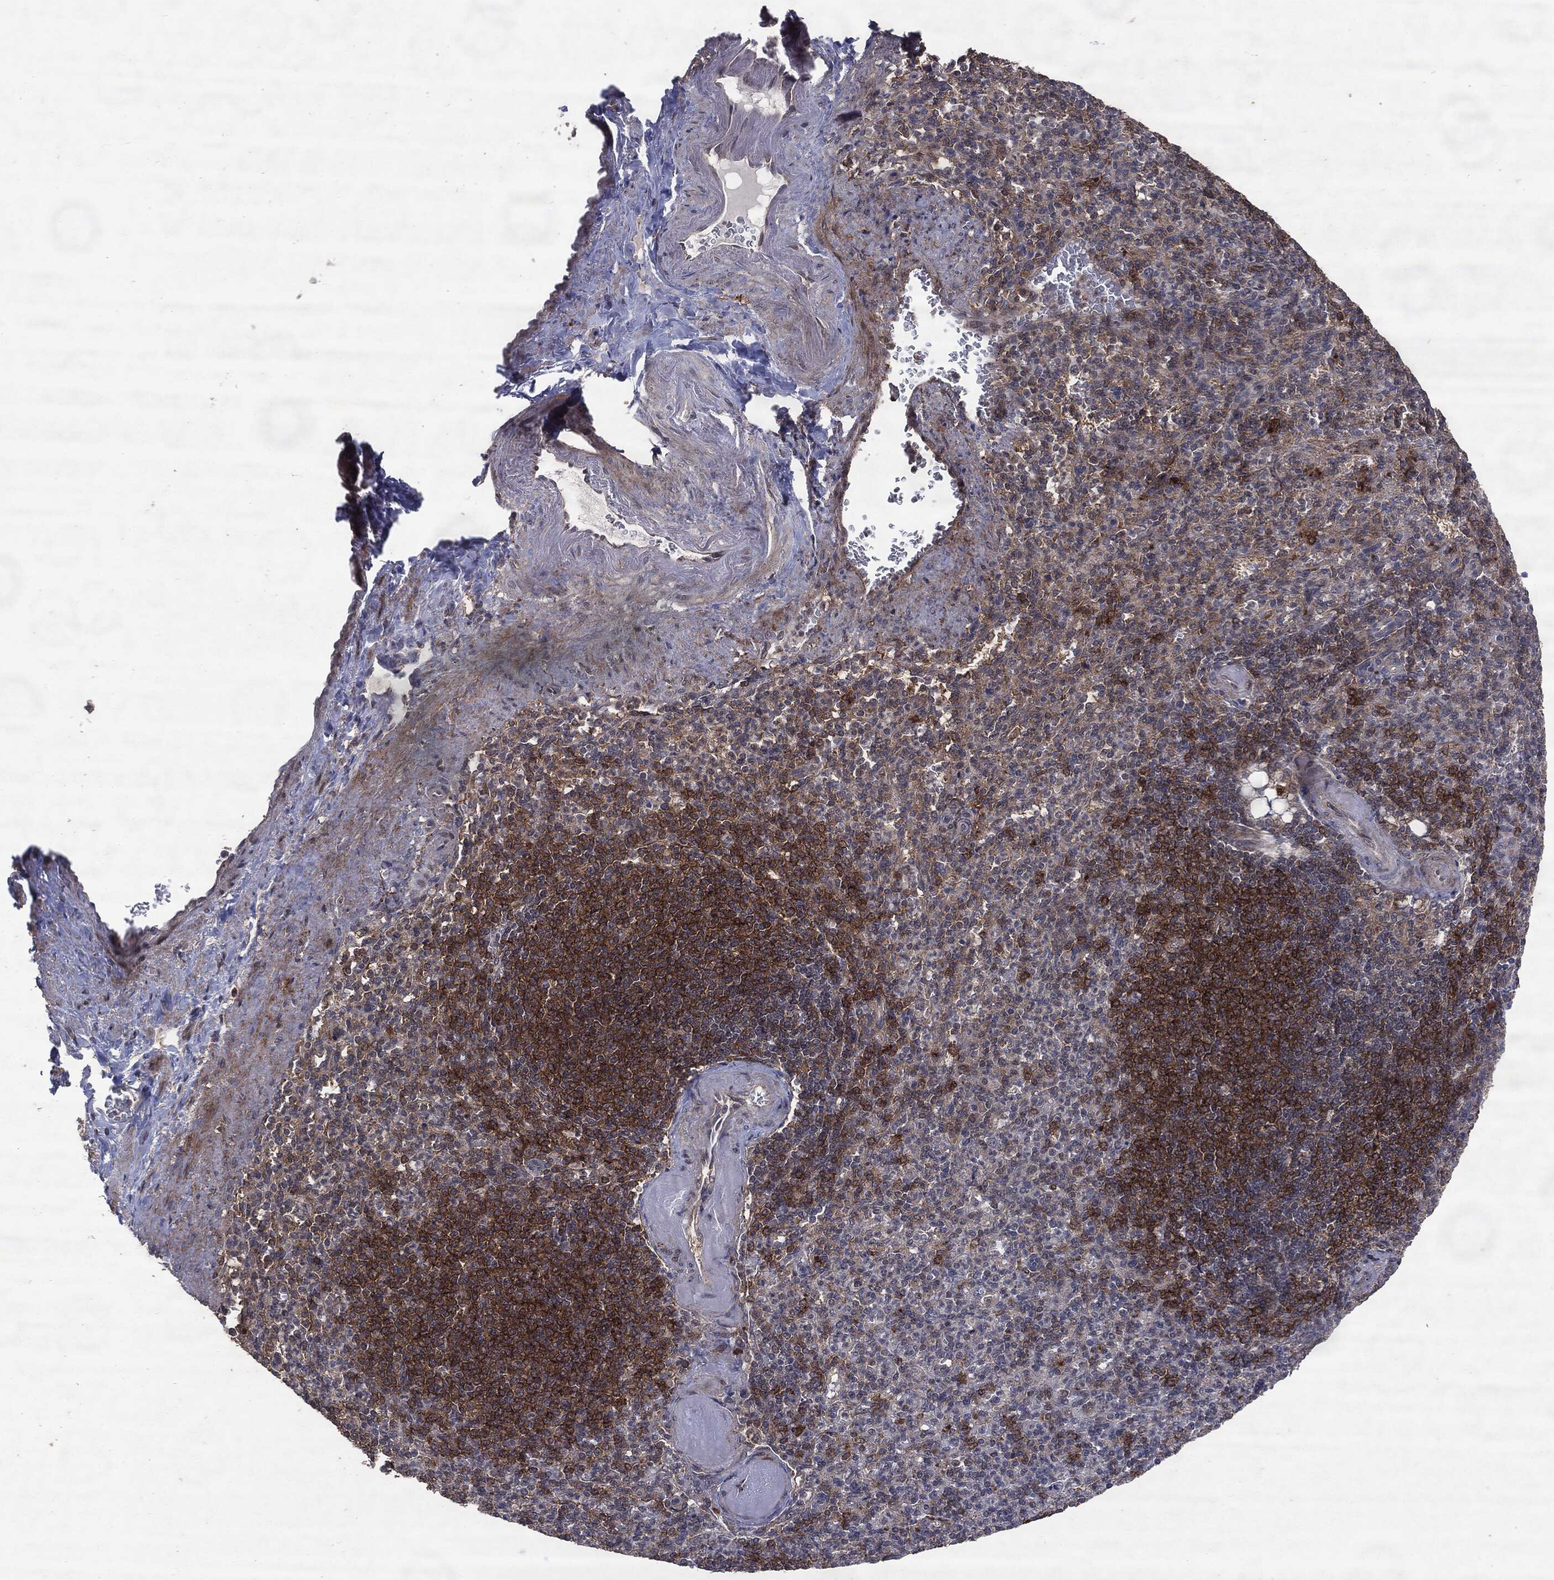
{"staining": {"intensity": "moderate", "quantity": ">75%", "location": "cytoplasmic/membranous"}, "tissue": "spleen", "cell_type": "Cells in red pulp", "image_type": "normal", "snomed": [{"axis": "morphology", "description": "Normal tissue, NOS"}, {"axis": "topography", "description": "Spleen"}], "caption": "IHC of unremarkable spleen exhibits medium levels of moderate cytoplasmic/membranous positivity in approximately >75% of cells in red pulp.", "gene": "PTEN", "patient": {"sex": "female", "age": 74}}